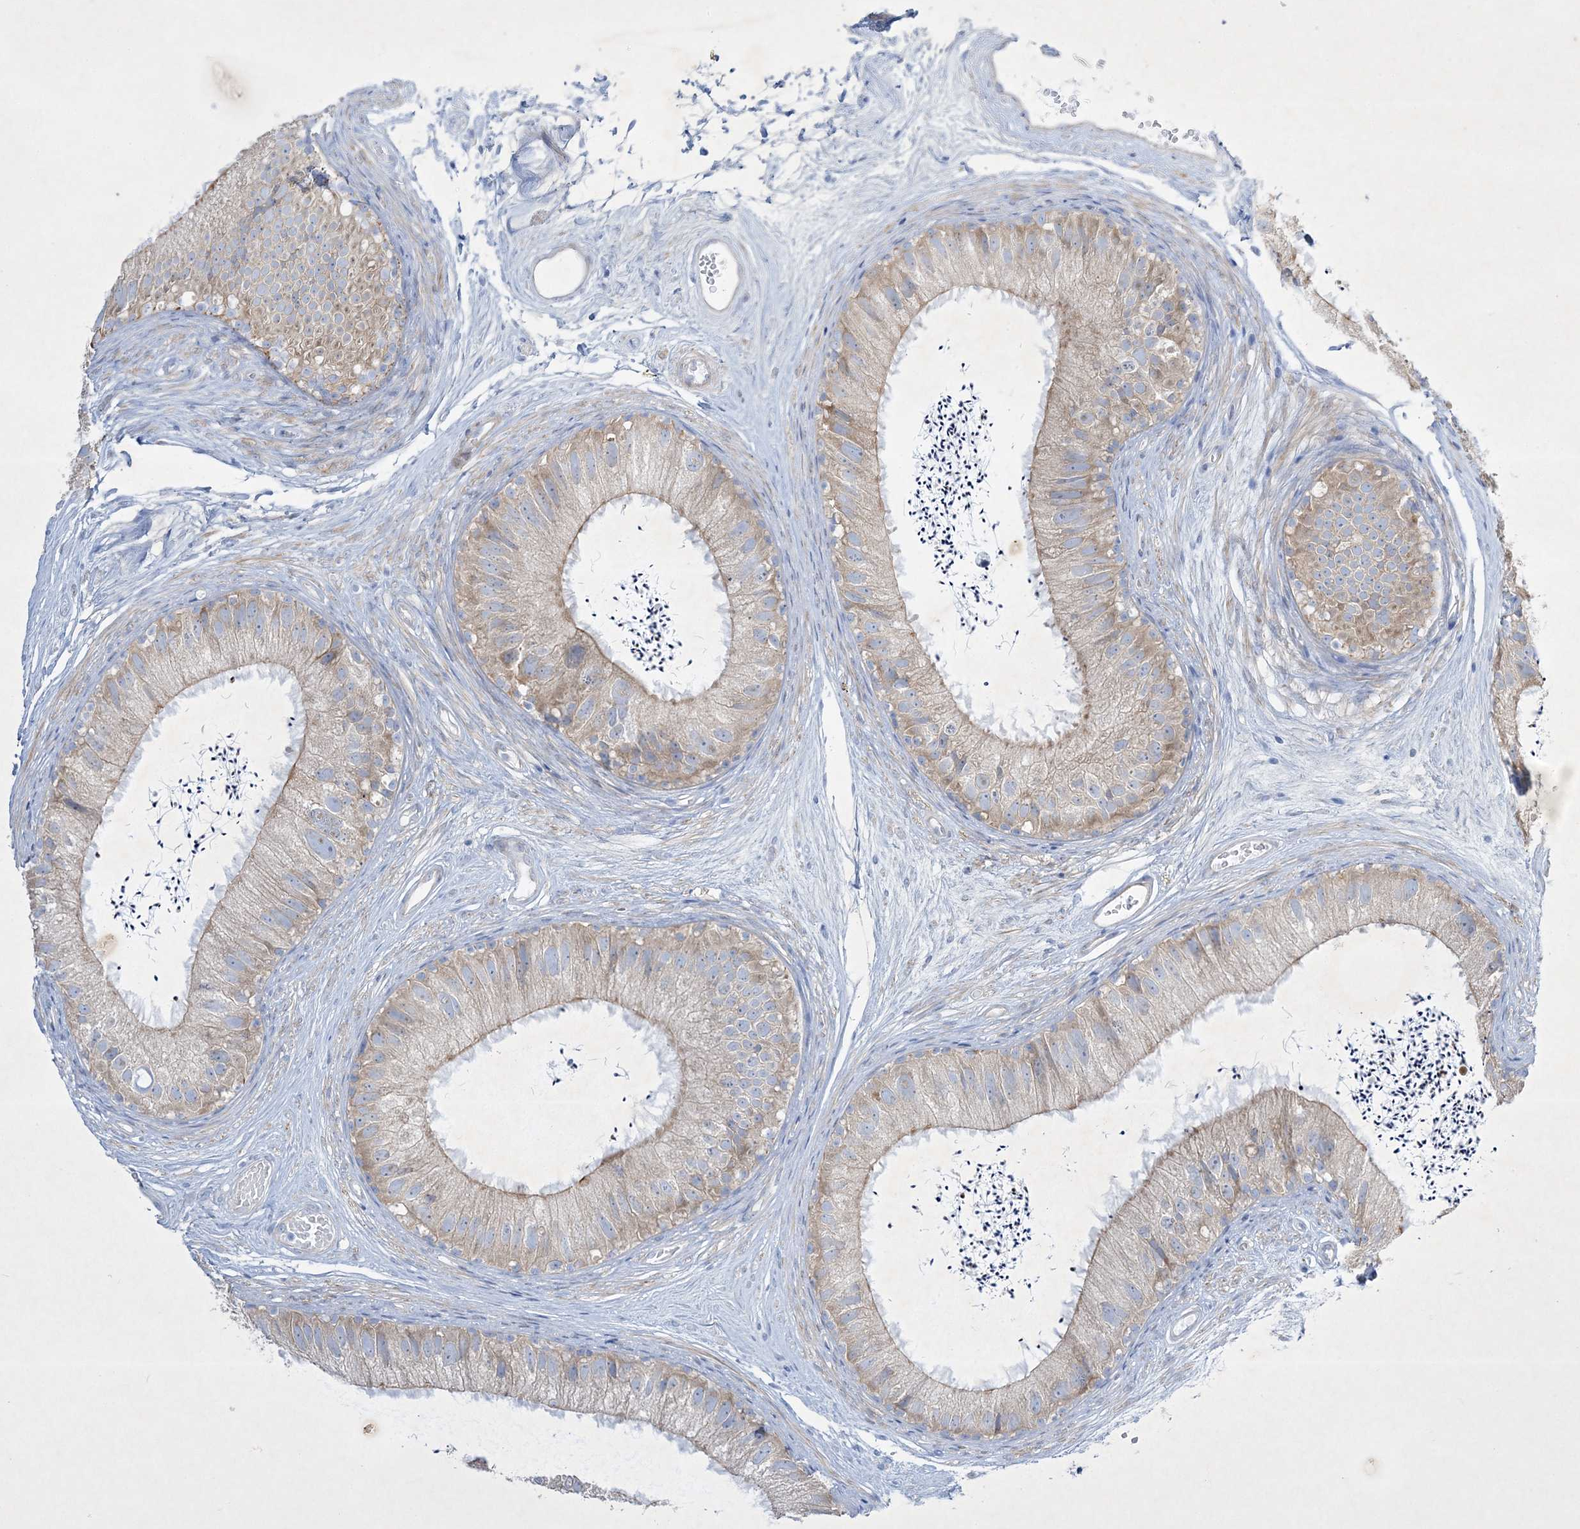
{"staining": {"intensity": "weak", "quantity": ">75%", "location": "cytoplasmic/membranous"}, "tissue": "epididymis", "cell_type": "Glandular cells", "image_type": "normal", "snomed": [{"axis": "morphology", "description": "Normal tissue, NOS"}, {"axis": "topography", "description": "Epididymis"}], "caption": "A high-resolution image shows immunohistochemistry staining of benign epididymis, which reveals weak cytoplasmic/membranous positivity in about >75% of glandular cells. Nuclei are stained in blue.", "gene": "FARSB", "patient": {"sex": "male", "age": 77}}